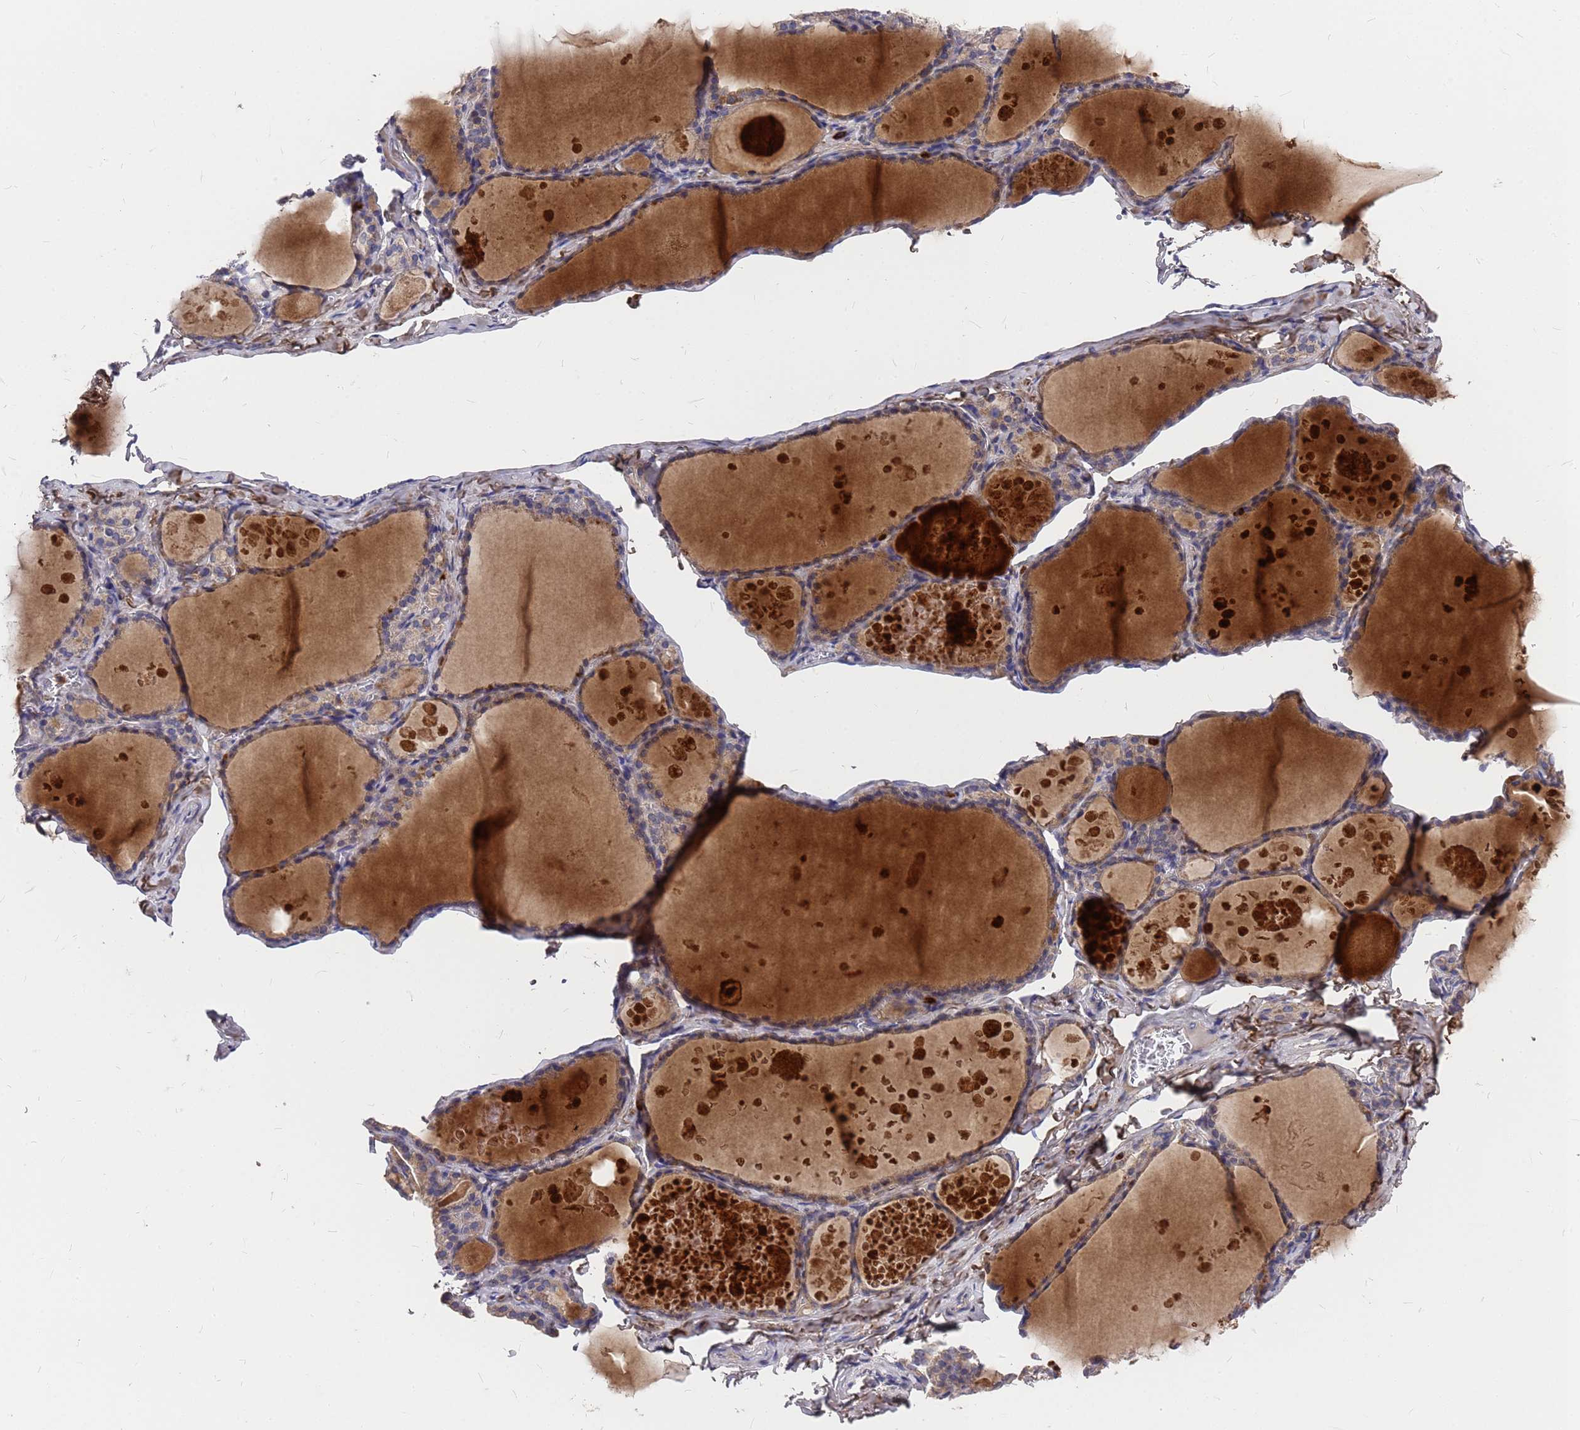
{"staining": {"intensity": "weak", "quantity": "25%-75%", "location": "cytoplasmic/membranous"}, "tissue": "thyroid gland", "cell_type": "Glandular cells", "image_type": "normal", "snomed": [{"axis": "morphology", "description": "Normal tissue, NOS"}, {"axis": "topography", "description": "Thyroid gland"}], "caption": "Thyroid gland was stained to show a protein in brown. There is low levels of weak cytoplasmic/membranous expression in about 25%-75% of glandular cells. (DAB (3,3'-diaminobenzidine) IHC, brown staining for protein, blue staining for nuclei).", "gene": "ZNF717", "patient": {"sex": "male", "age": 56}}